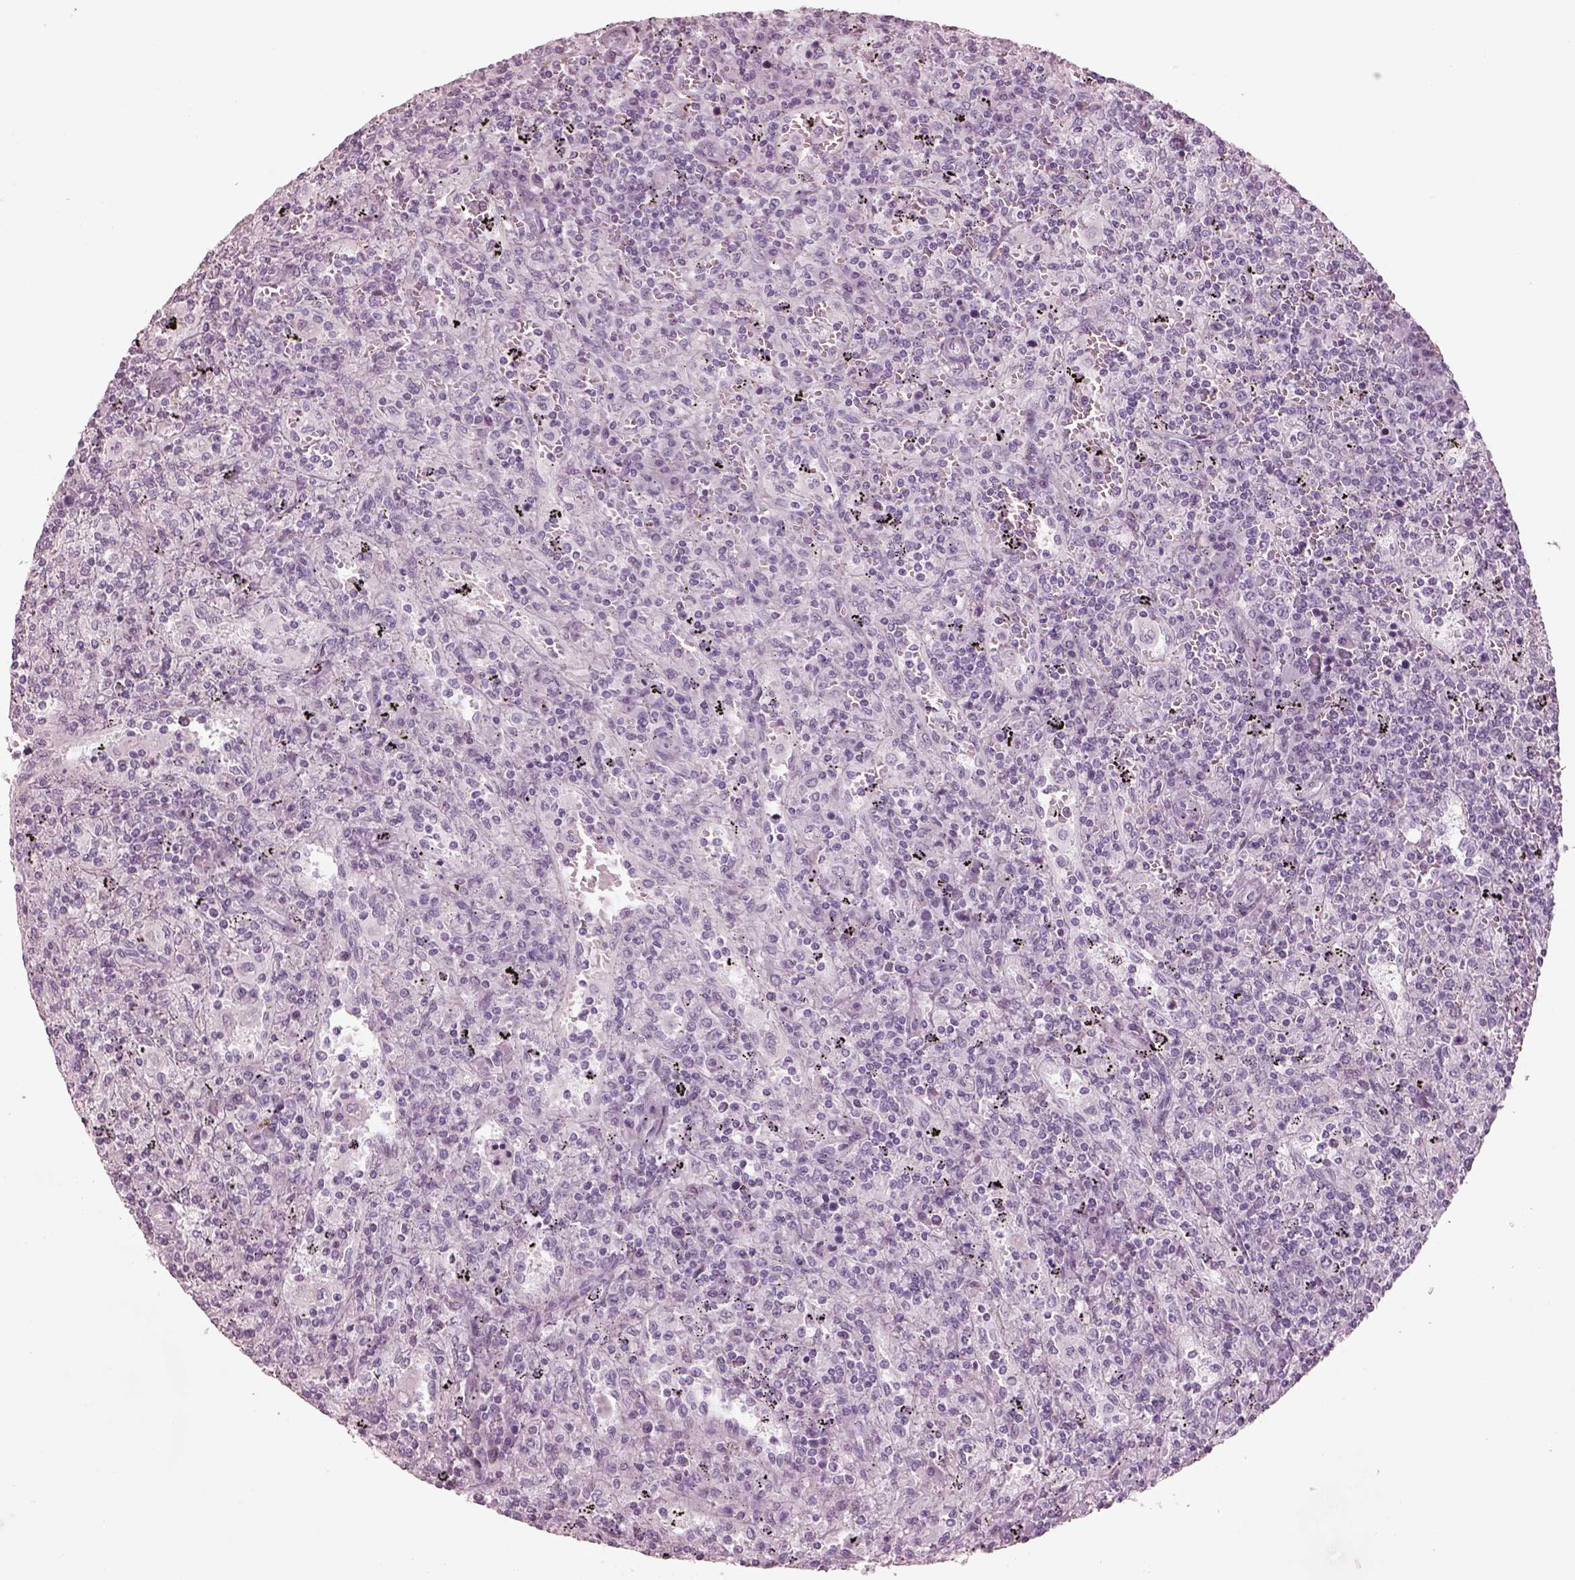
{"staining": {"intensity": "negative", "quantity": "none", "location": "none"}, "tissue": "lymphoma", "cell_type": "Tumor cells", "image_type": "cancer", "snomed": [{"axis": "morphology", "description": "Malignant lymphoma, non-Hodgkin's type, Low grade"}, {"axis": "topography", "description": "Spleen"}], "caption": "Image shows no significant protein positivity in tumor cells of lymphoma.", "gene": "OPN4", "patient": {"sex": "male", "age": 62}}